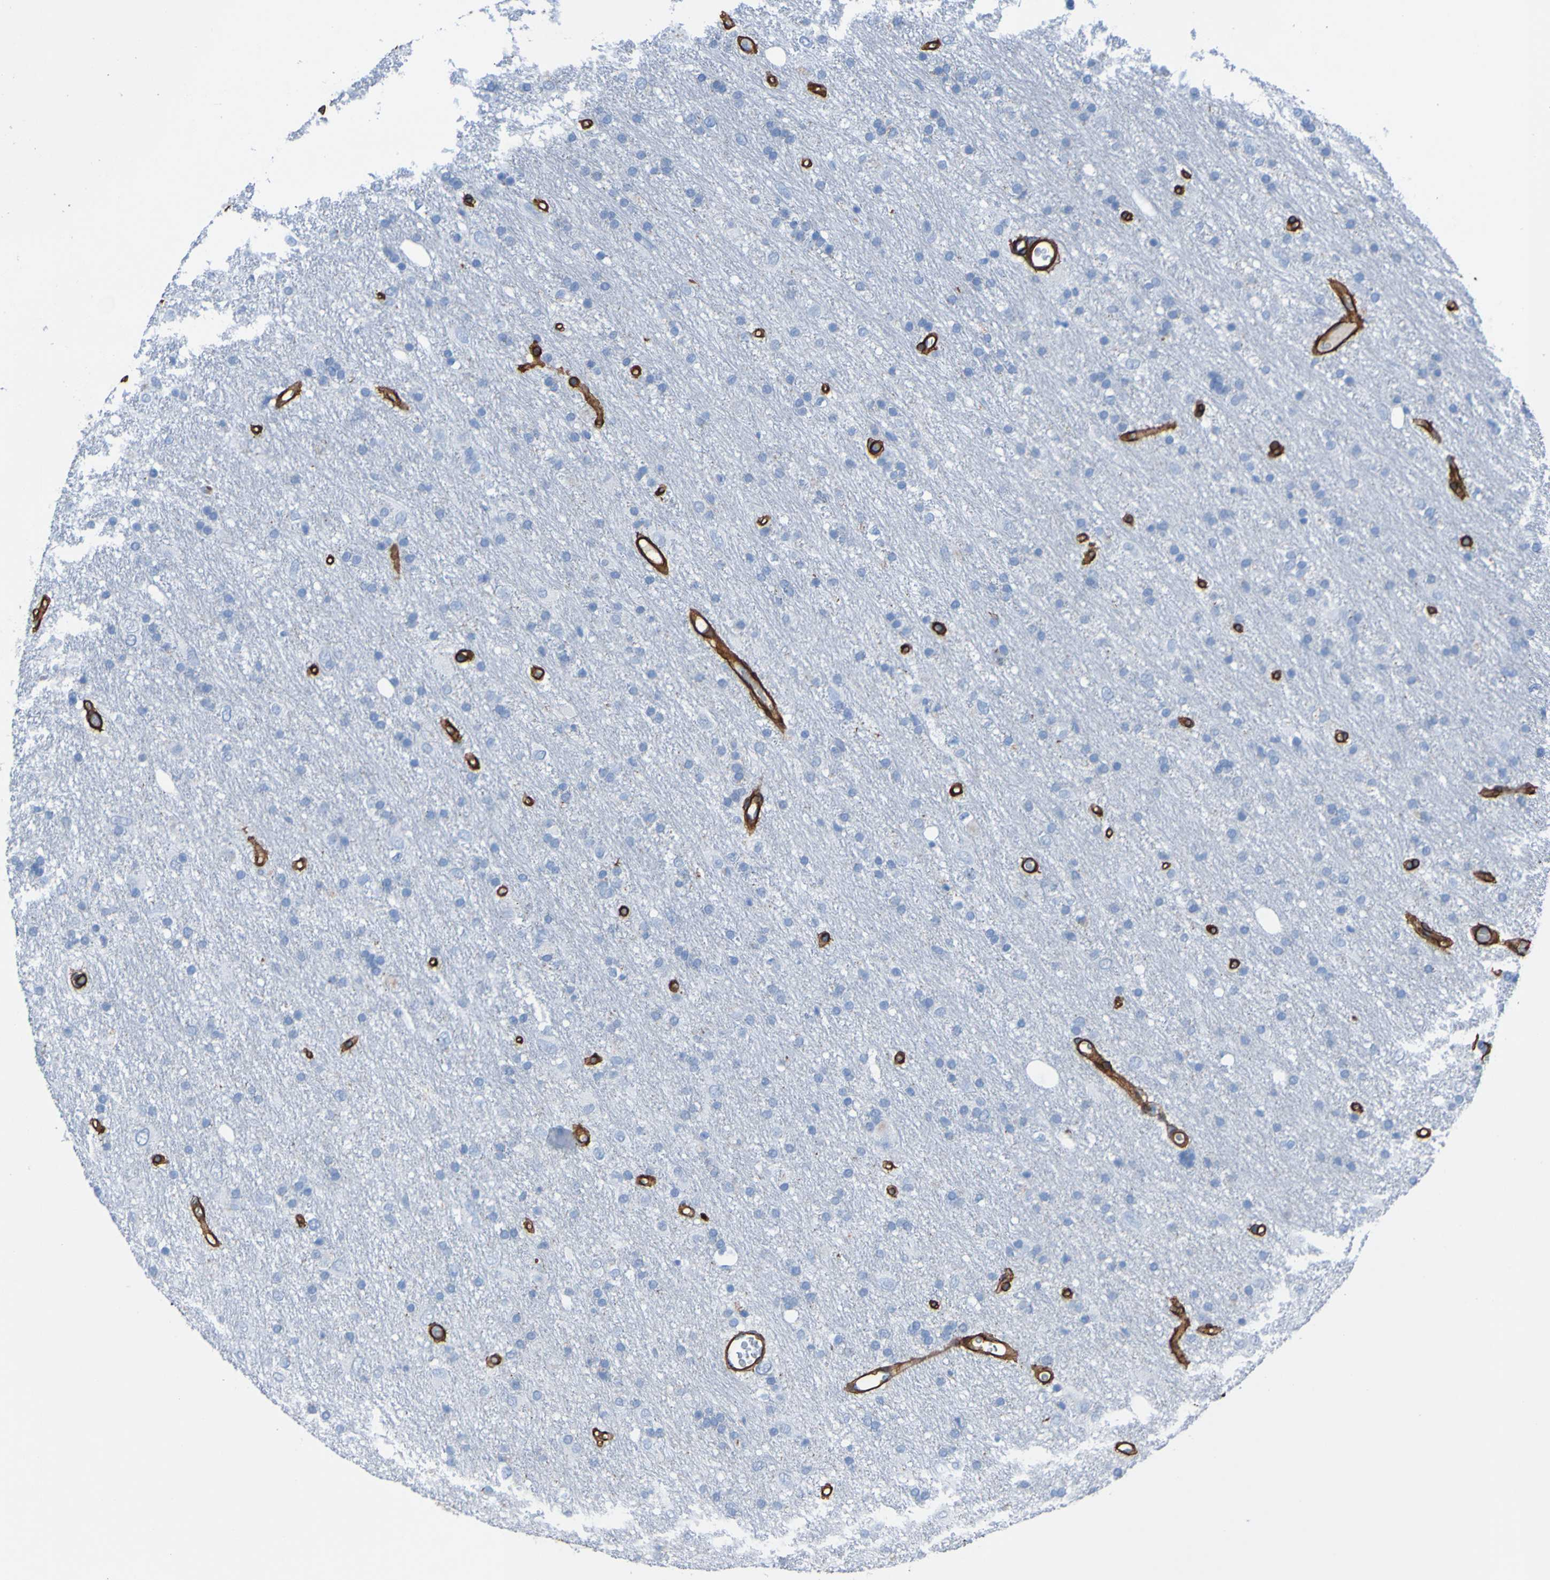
{"staining": {"intensity": "negative", "quantity": "none", "location": "none"}, "tissue": "glioma", "cell_type": "Tumor cells", "image_type": "cancer", "snomed": [{"axis": "morphology", "description": "Glioma, malignant, Low grade"}, {"axis": "topography", "description": "Brain"}], "caption": "IHC image of neoplastic tissue: glioma stained with DAB (3,3'-diaminobenzidine) exhibits no significant protein positivity in tumor cells.", "gene": "COL4A2", "patient": {"sex": "male", "age": 77}}